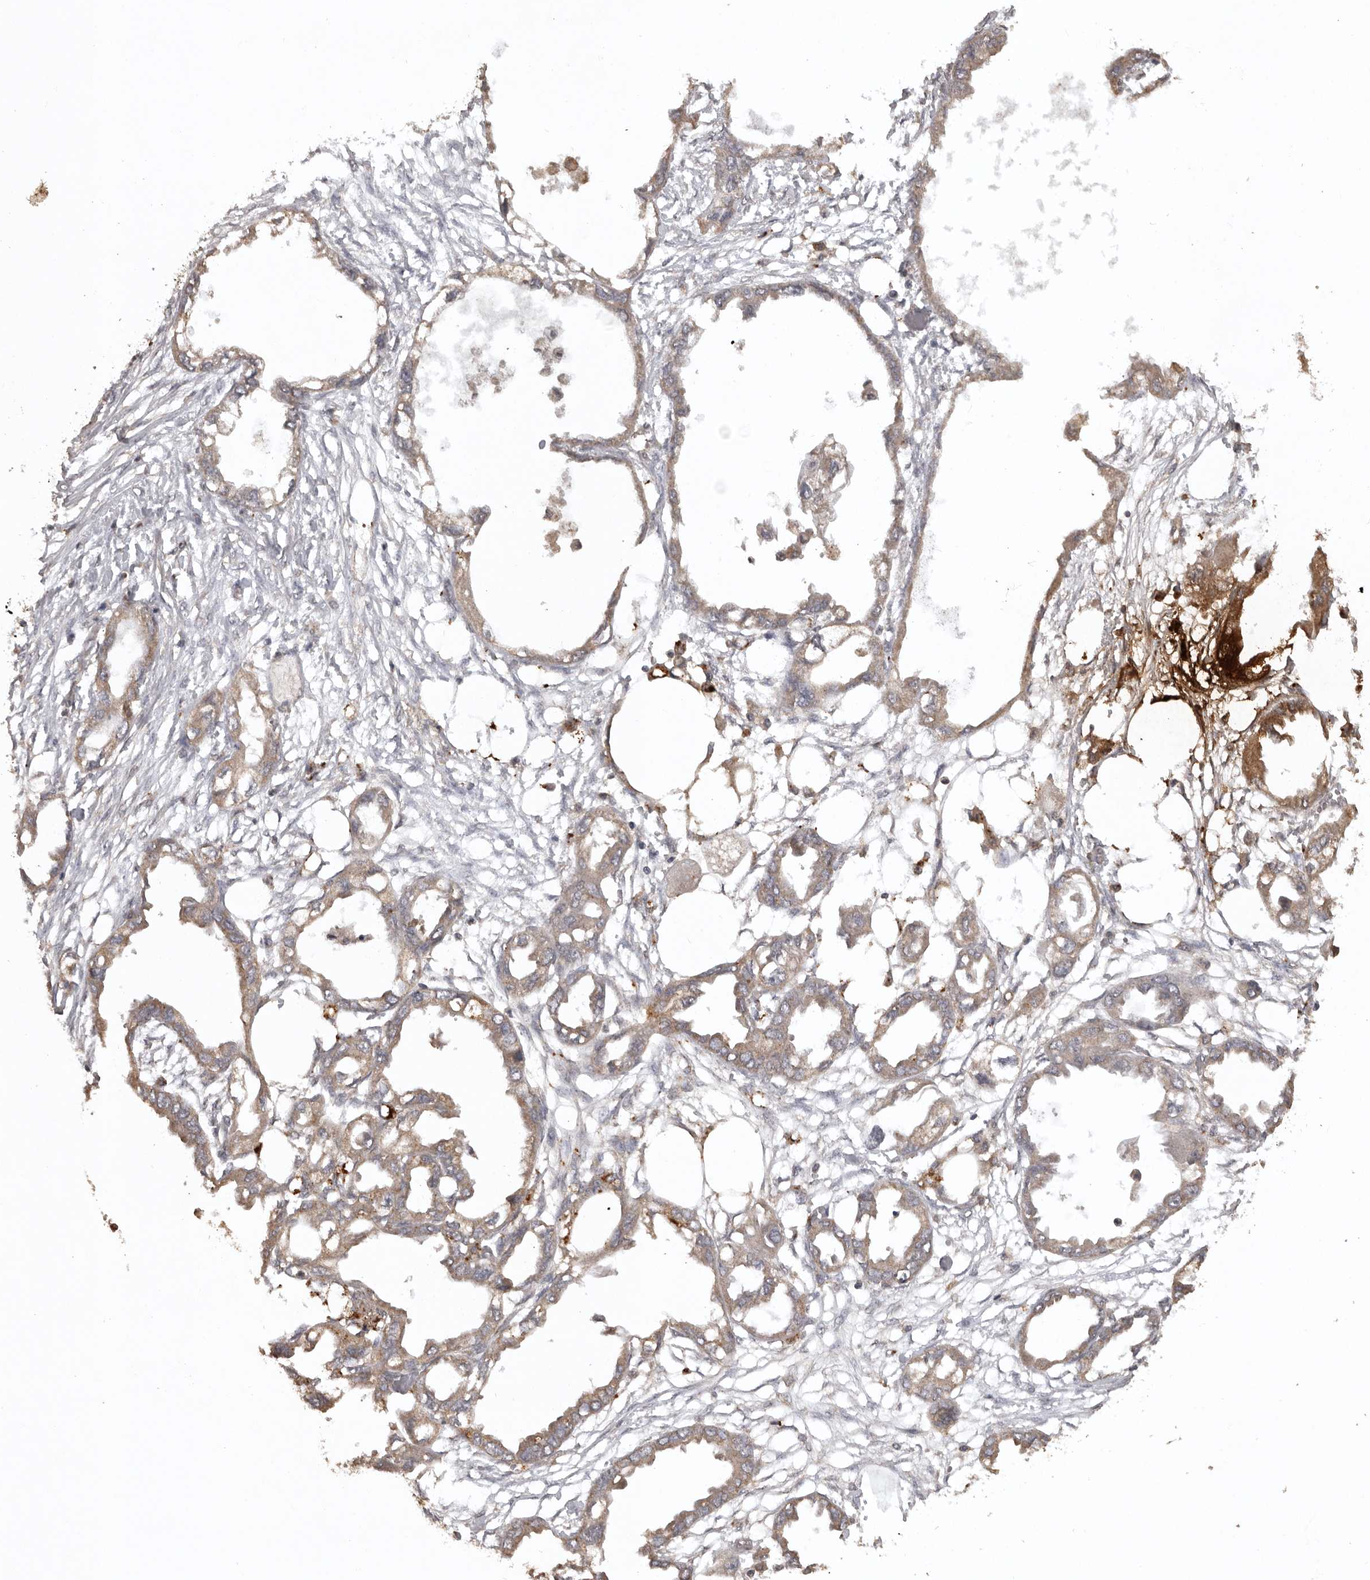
{"staining": {"intensity": "weak", "quantity": ">75%", "location": "cytoplasmic/membranous"}, "tissue": "endometrial cancer", "cell_type": "Tumor cells", "image_type": "cancer", "snomed": [{"axis": "morphology", "description": "Adenocarcinoma, NOS"}, {"axis": "morphology", "description": "Adenocarcinoma, metastatic, NOS"}, {"axis": "topography", "description": "Adipose tissue"}, {"axis": "topography", "description": "Endometrium"}], "caption": "The histopathology image shows a brown stain indicating the presence of a protein in the cytoplasmic/membranous of tumor cells in endometrial metastatic adenocarcinoma.", "gene": "ADAMTS4", "patient": {"sex": "female", "age": 67}}